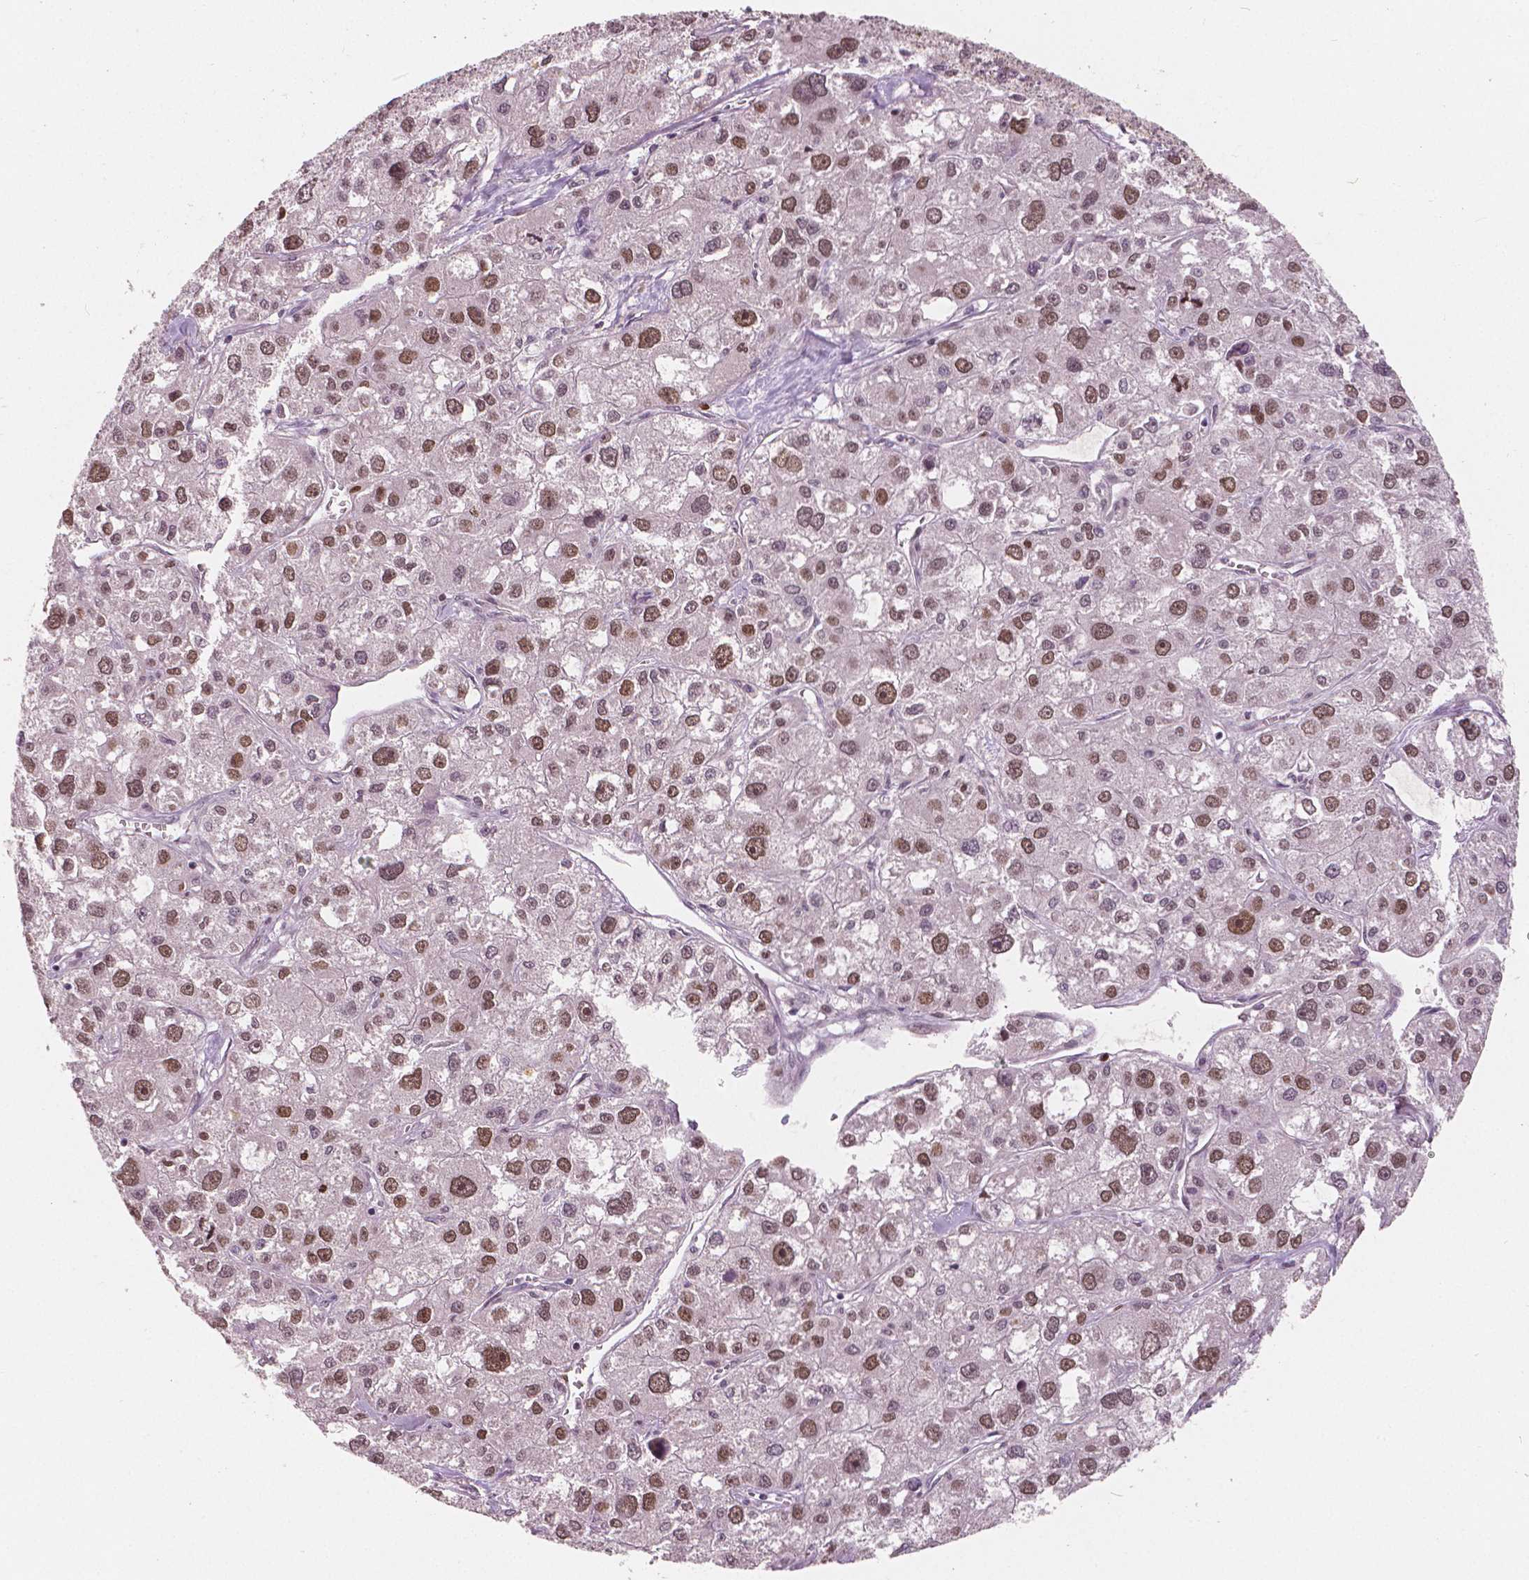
{"staining": {"intensity": "moderate", "quantity": ">75%", "location": "nuclear"}, "tissue": "liver cancer", "cell_type": "Tumor cells", "image_type": "cancer", "snomed": [{"axis": "morphology", "description": "Carcinoma, Hepatocellular, NOS"}, {"axis": "topography", "description": "Liver"}], "caption": "Brown immunohistochemical staining in liver hepatocellular carcinoma exhibits moderate nuclear expression in about >75% of tumor cells. (DAB = brown stain, brightfield microscopy at high magnification).", "gene": "NSD2", "patient": {"sex": "male", "age": 73}}